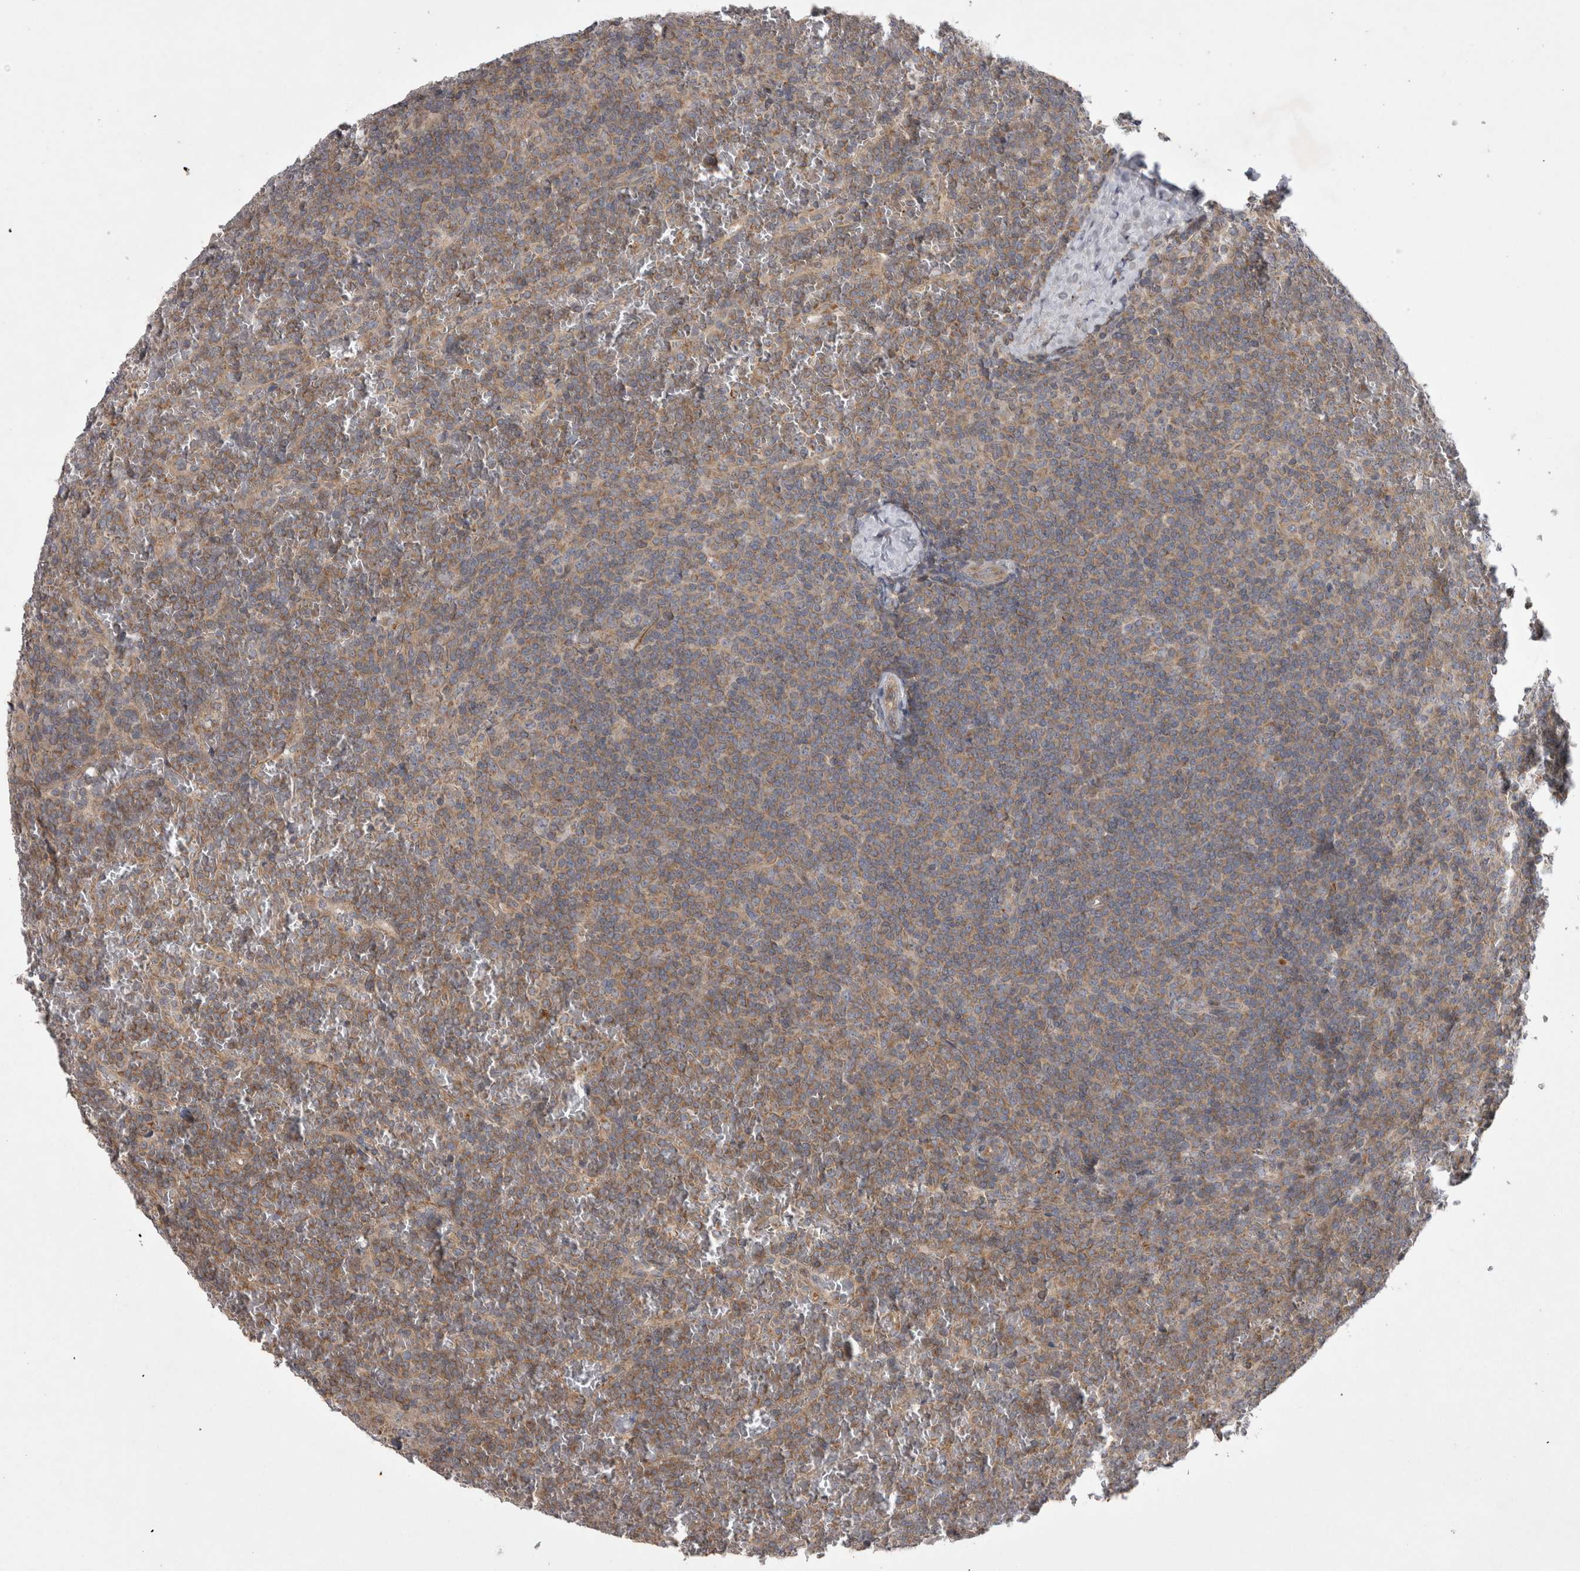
{"staining": {"intensity": "weak", "quantity": ">75%", "location": "cytoplasmic/membranous"}, "tissue": "lymphoma", "cell_type": "Tumor cells", "image_type": "cancer", "snomed": [{"axis": "morphology", "description": "Malignant lymphoma, non-Hodgkin's type, Low grade"}, {"axis": "topography", "description": "Spleen"}], "caption": "An image of malignant lymphoma, non-Hodgkin's type (low-grade) stained for a protein shows weak cytoplasmic/membranous brown staining in tumor cells.", "gene": "TSPOAP1", "patient": {"sex": "female", "age": 19}}